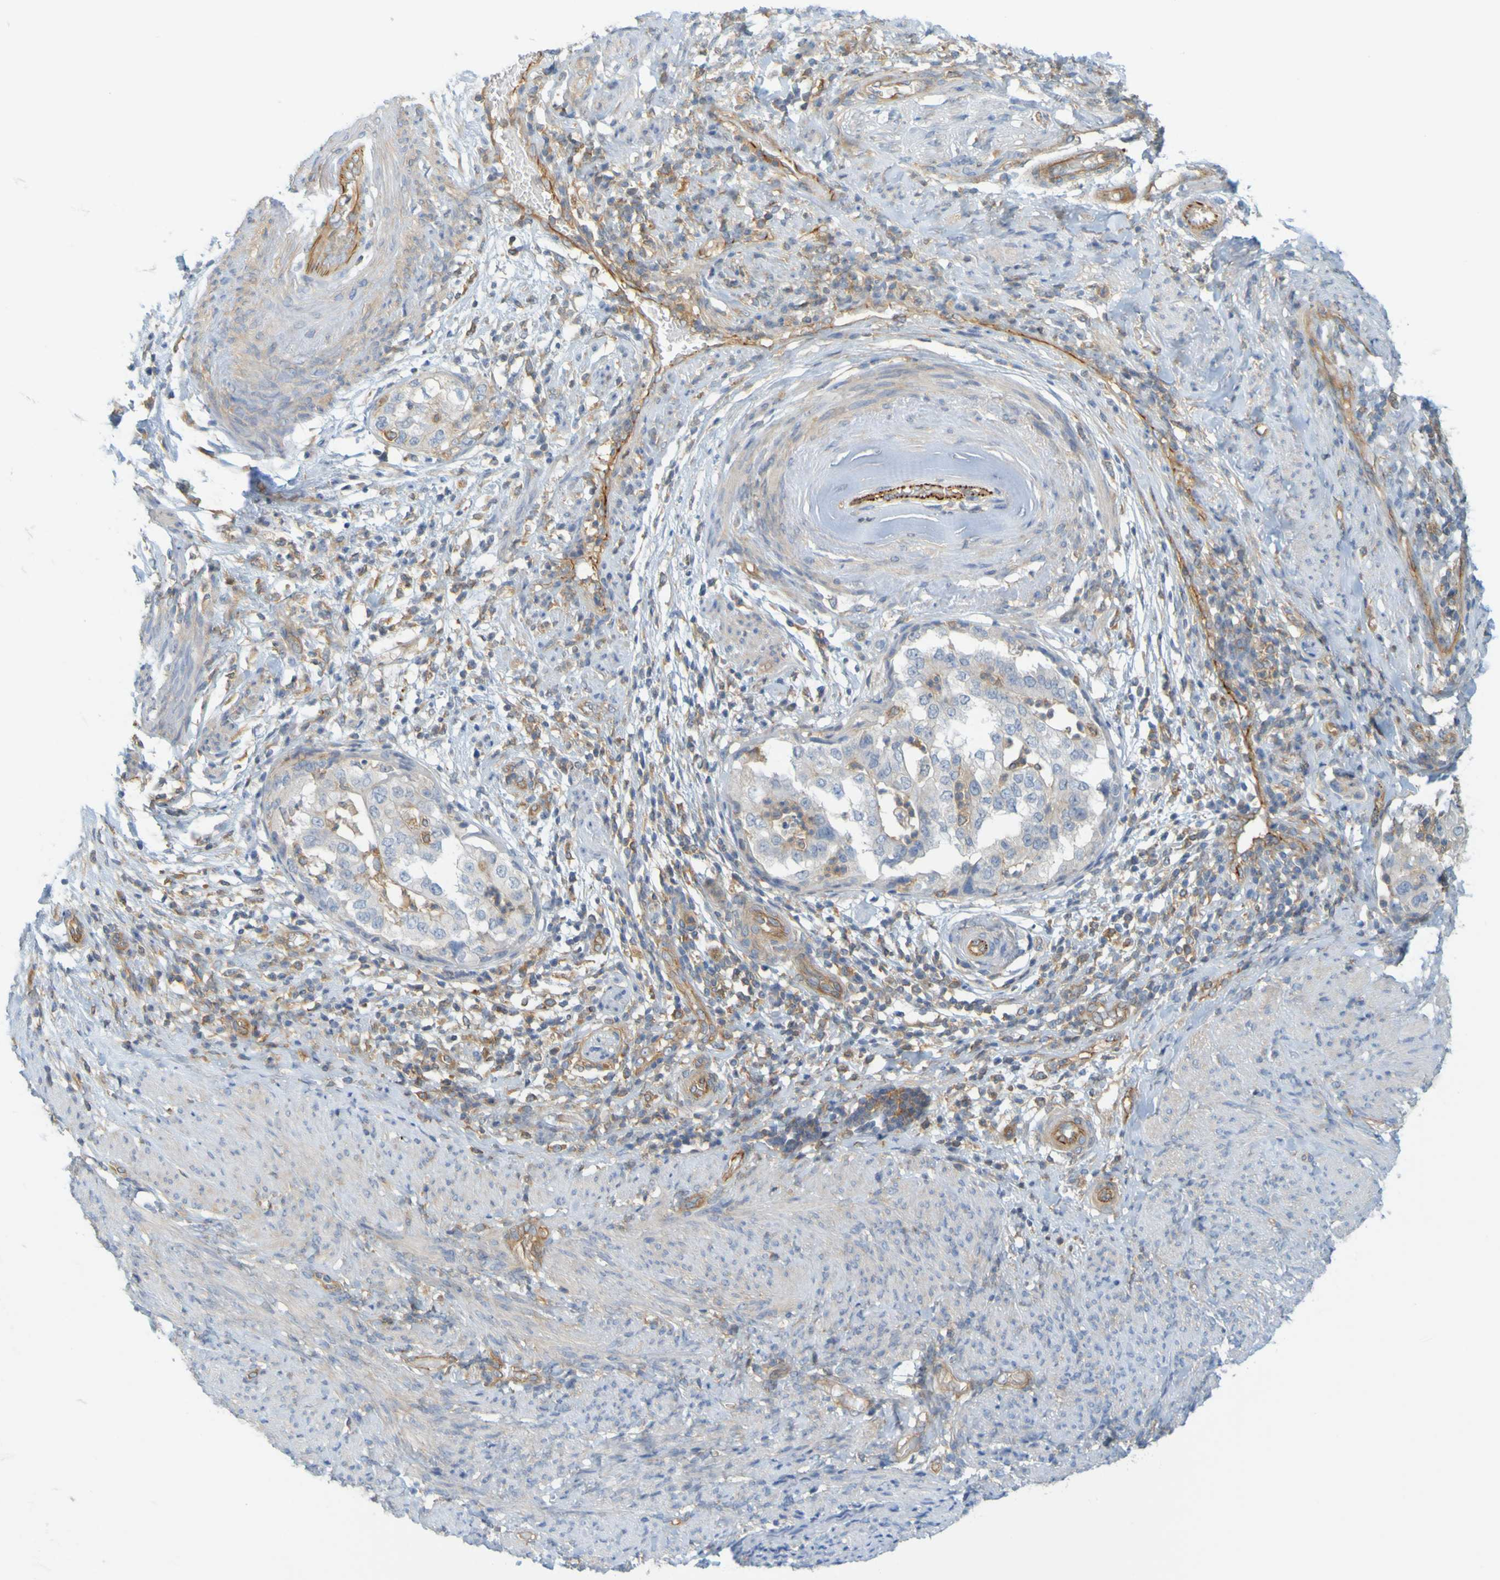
{"staining": {"intensity": "moderate", "quantity": "<25%", "location": "cytoplasmic/membranous"}, "tissue": "endometrial cancer", "cell_type": "Tumor cells", "image_type": "cancer", "snomed": [{"axis": "morphology", "description": "Adenocarcinoma, NOS"}, {"axis": "topography", "description": "Endometrium"}], "caption": "Adenocarcinoma (endometrial) tissue displays moderate cytoplasmic/membranous expression in approximately <25% of tumor cells (Brightfield microscopy of DAB IHC at high magnification).", "gene": "APPL1", "patient": {"sex": "female", "age": 85}}